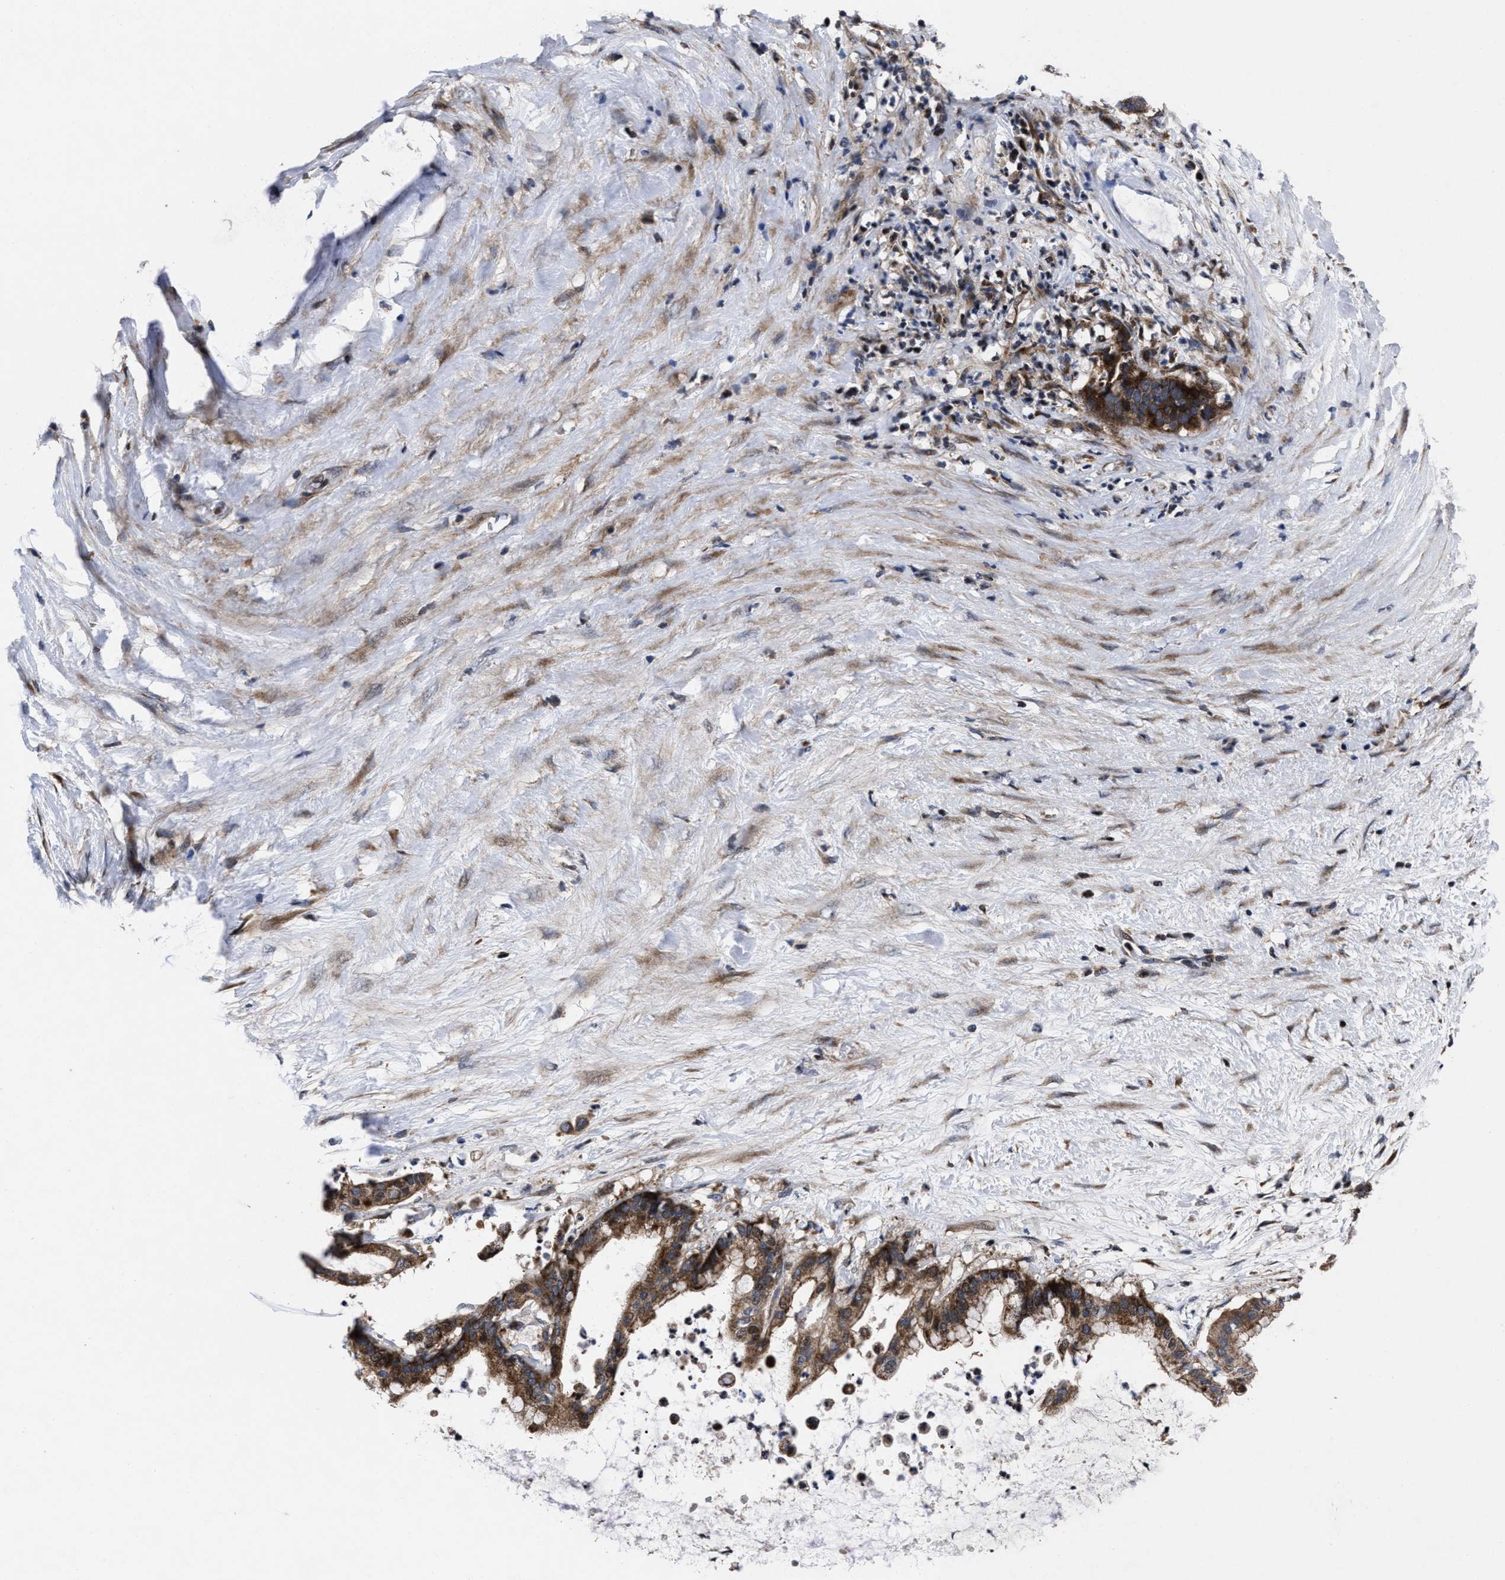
{"staining": {"intensity": "strong", "quantity": ">75%", "location": "cytoplasmic/membranous"}, "tissue": "pancreatic cancer", "cell_type": "Tumor cells", "image_type": "cancer", "snomed": [{"axis": "morphology", "description": "Adenocarcinoma, NOS"}, {"axis": "topography", "description": "Pancreas"}], "caption": "Immunohistochemical staining of human pancreatic adenocarcinoma exhibits high levels of strong cytoplasmic/membranous protein staining in approximately >75% of tumor cells. The staining is performed using DAB brown chromogen to label protein expression. The nuclei are counter-stained blue using hematoxylin.", "gene": "MRPL50", "patient": {"sex": "male", "age": 41}}